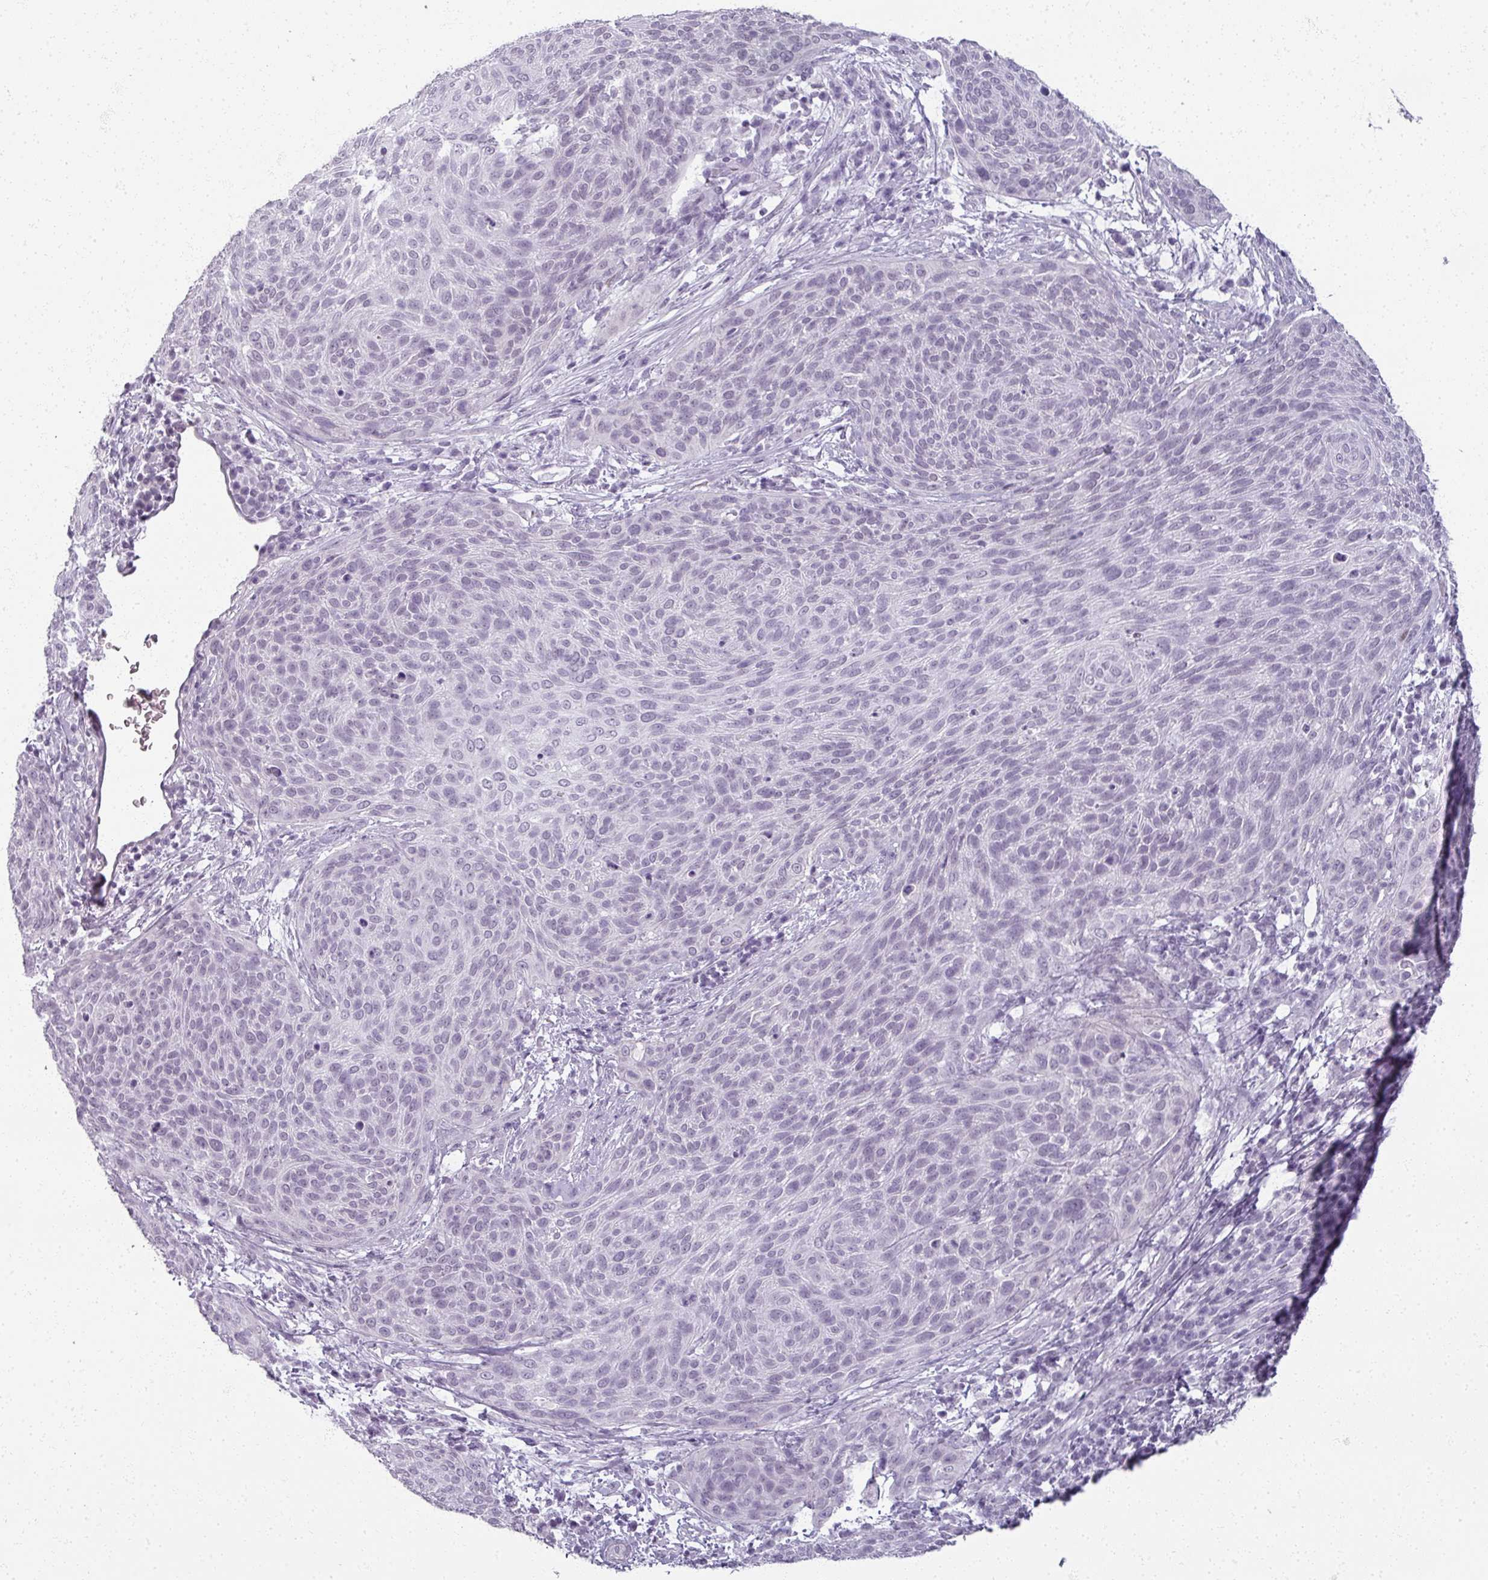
{"staining": {"intensity": "negative", "quantity": "none", "location": "none"}, "tissue": "cervical cancer", "cell_type": "Tumor cells", "image_type": "cancer", "snomed": [{"axis": "morphology", "description": "Squamous cell carcinoma, NOS"}, {"axis": "topography", "description": "Cervix"}], "caption": "This is an IHC image of squamous cell carcinoma (cervical). There is no expression in tumor cells.", "gene": "RFPL2", "patient": {"sex": "female", "age": 31}}